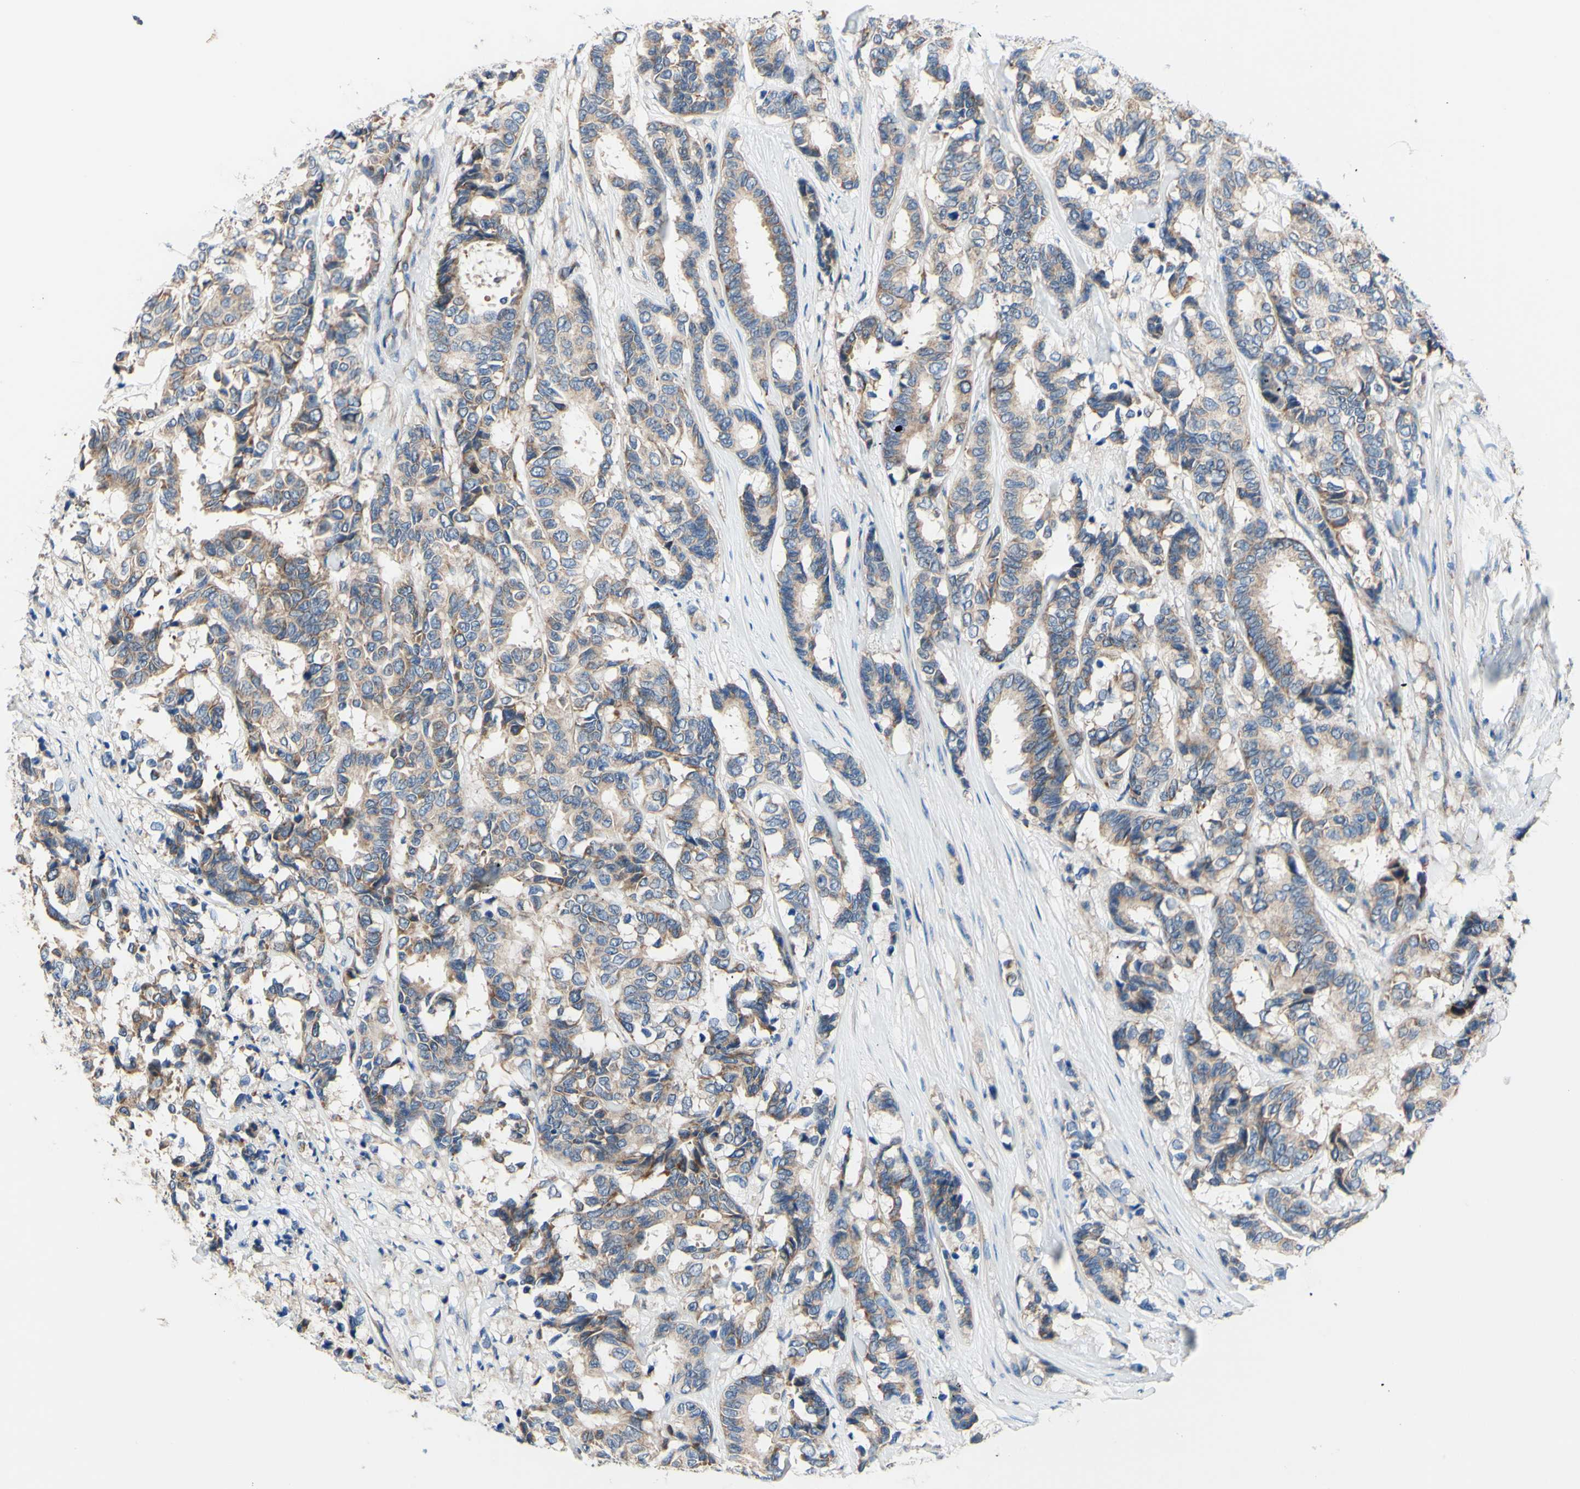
{"staining": {"intensity": "moderate", "quantity": "25%-75%", "location": "cytoplasmic/membranous"}, "tissue": "breast cancer", "cell_type": "Tumor cells", "image_type": "cancer", "snomed": [{"axis": "morphology", "description": "Duct carcinoma"}, {"axis": "topography", "description": "Breast"}], "caption": "Moderate cytoplasmic/membranous expression is appreciated in about 25%-75% of tumor cells in breast cancer (infiltrating ductal carcinoma).", "gene": "FMR1", "patient": {"sex": "female", "age": 87}}